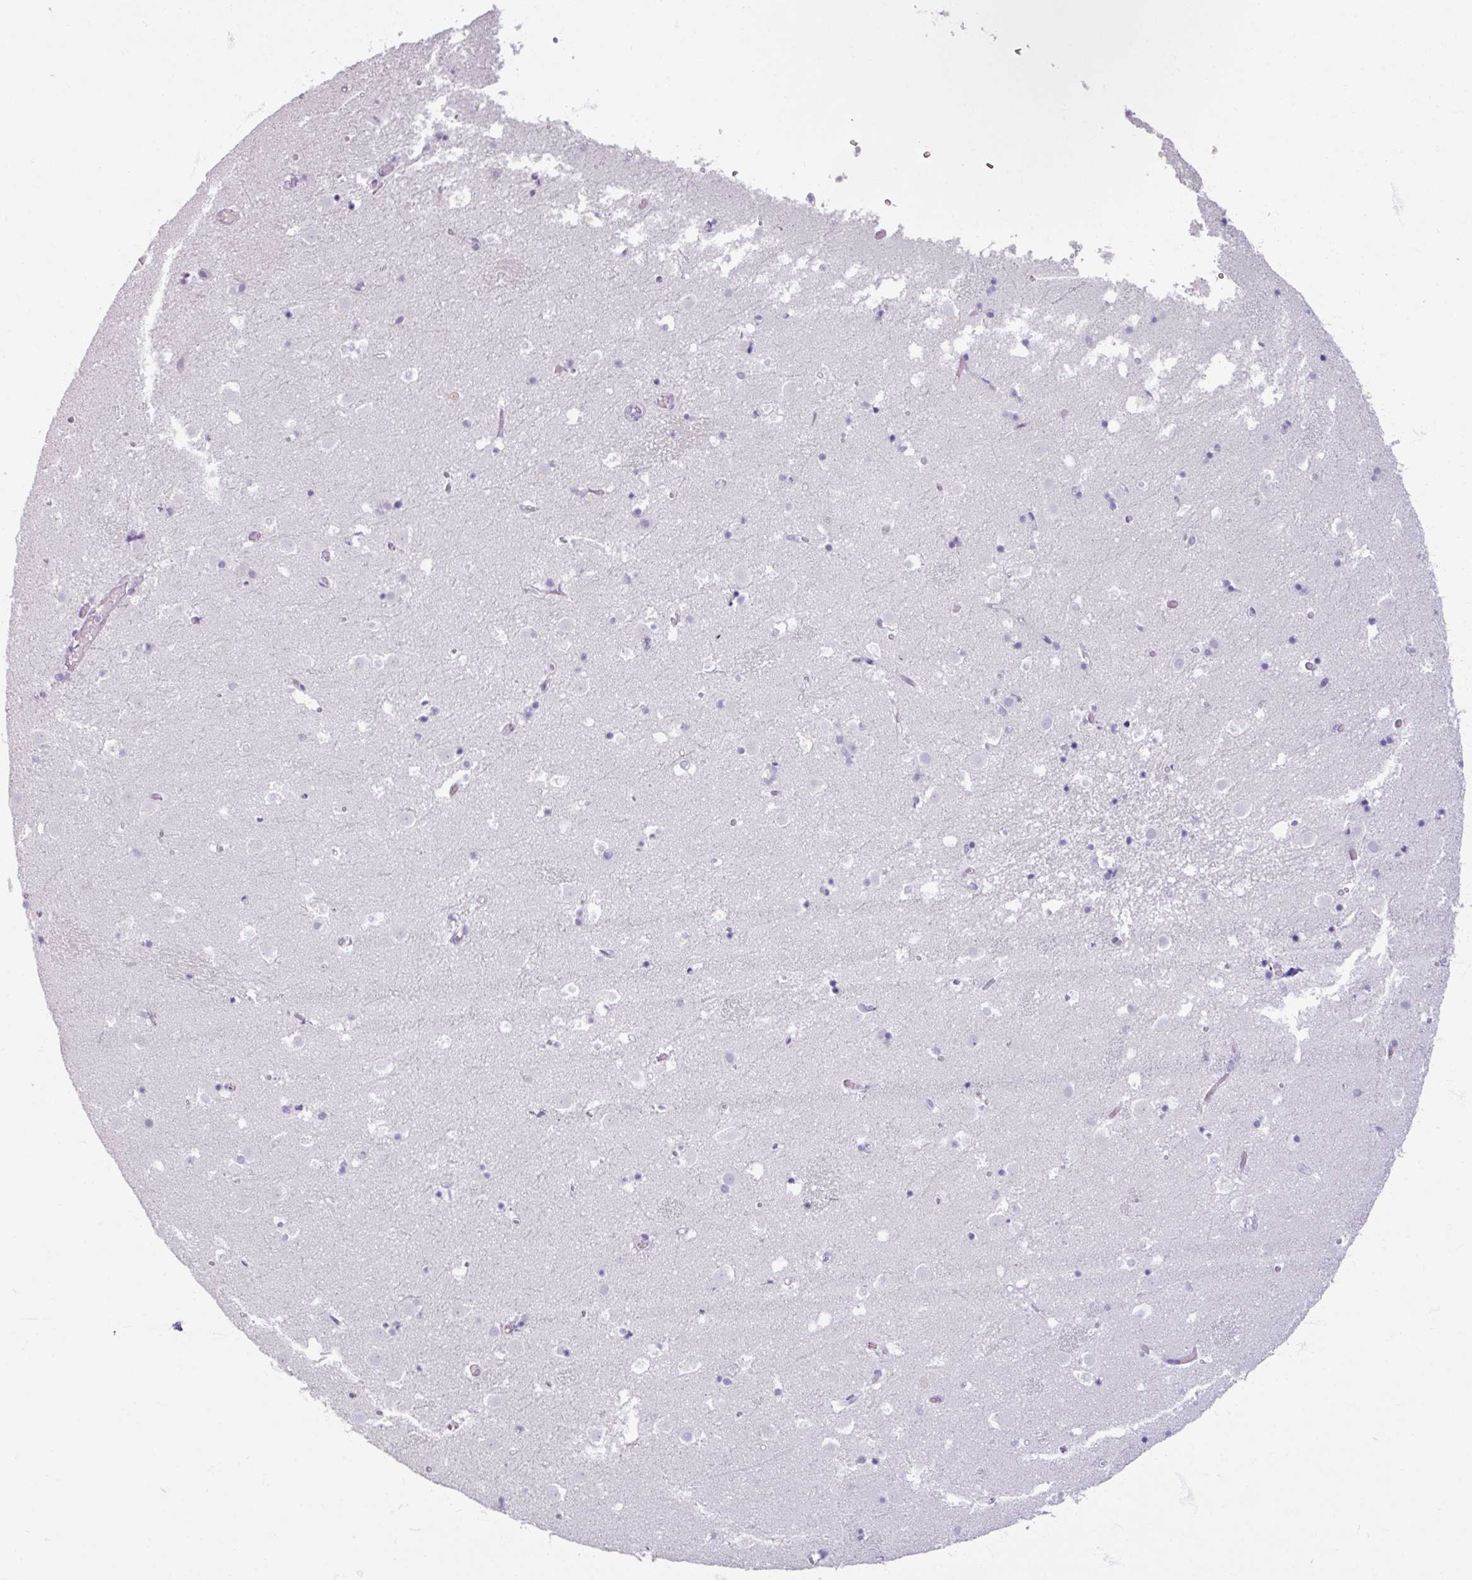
{"staining": {"intensity": "negative", "quantity": "none", "location": "none"}, "tissue": "caudate", "cell_type": "Glial cells", "image_type": "normal", "snomed": [{"axis": "morphology", "description": "Normal tissue, NOS"}, {"axis": "topography", "description": "Lateral ventricle wall"}], "caption": "Caudate stained for a protein using immunohistochemistry displays no expression glial cells.", "gene": "ARG1", "patient": {"sex": "male", "age": 25}}